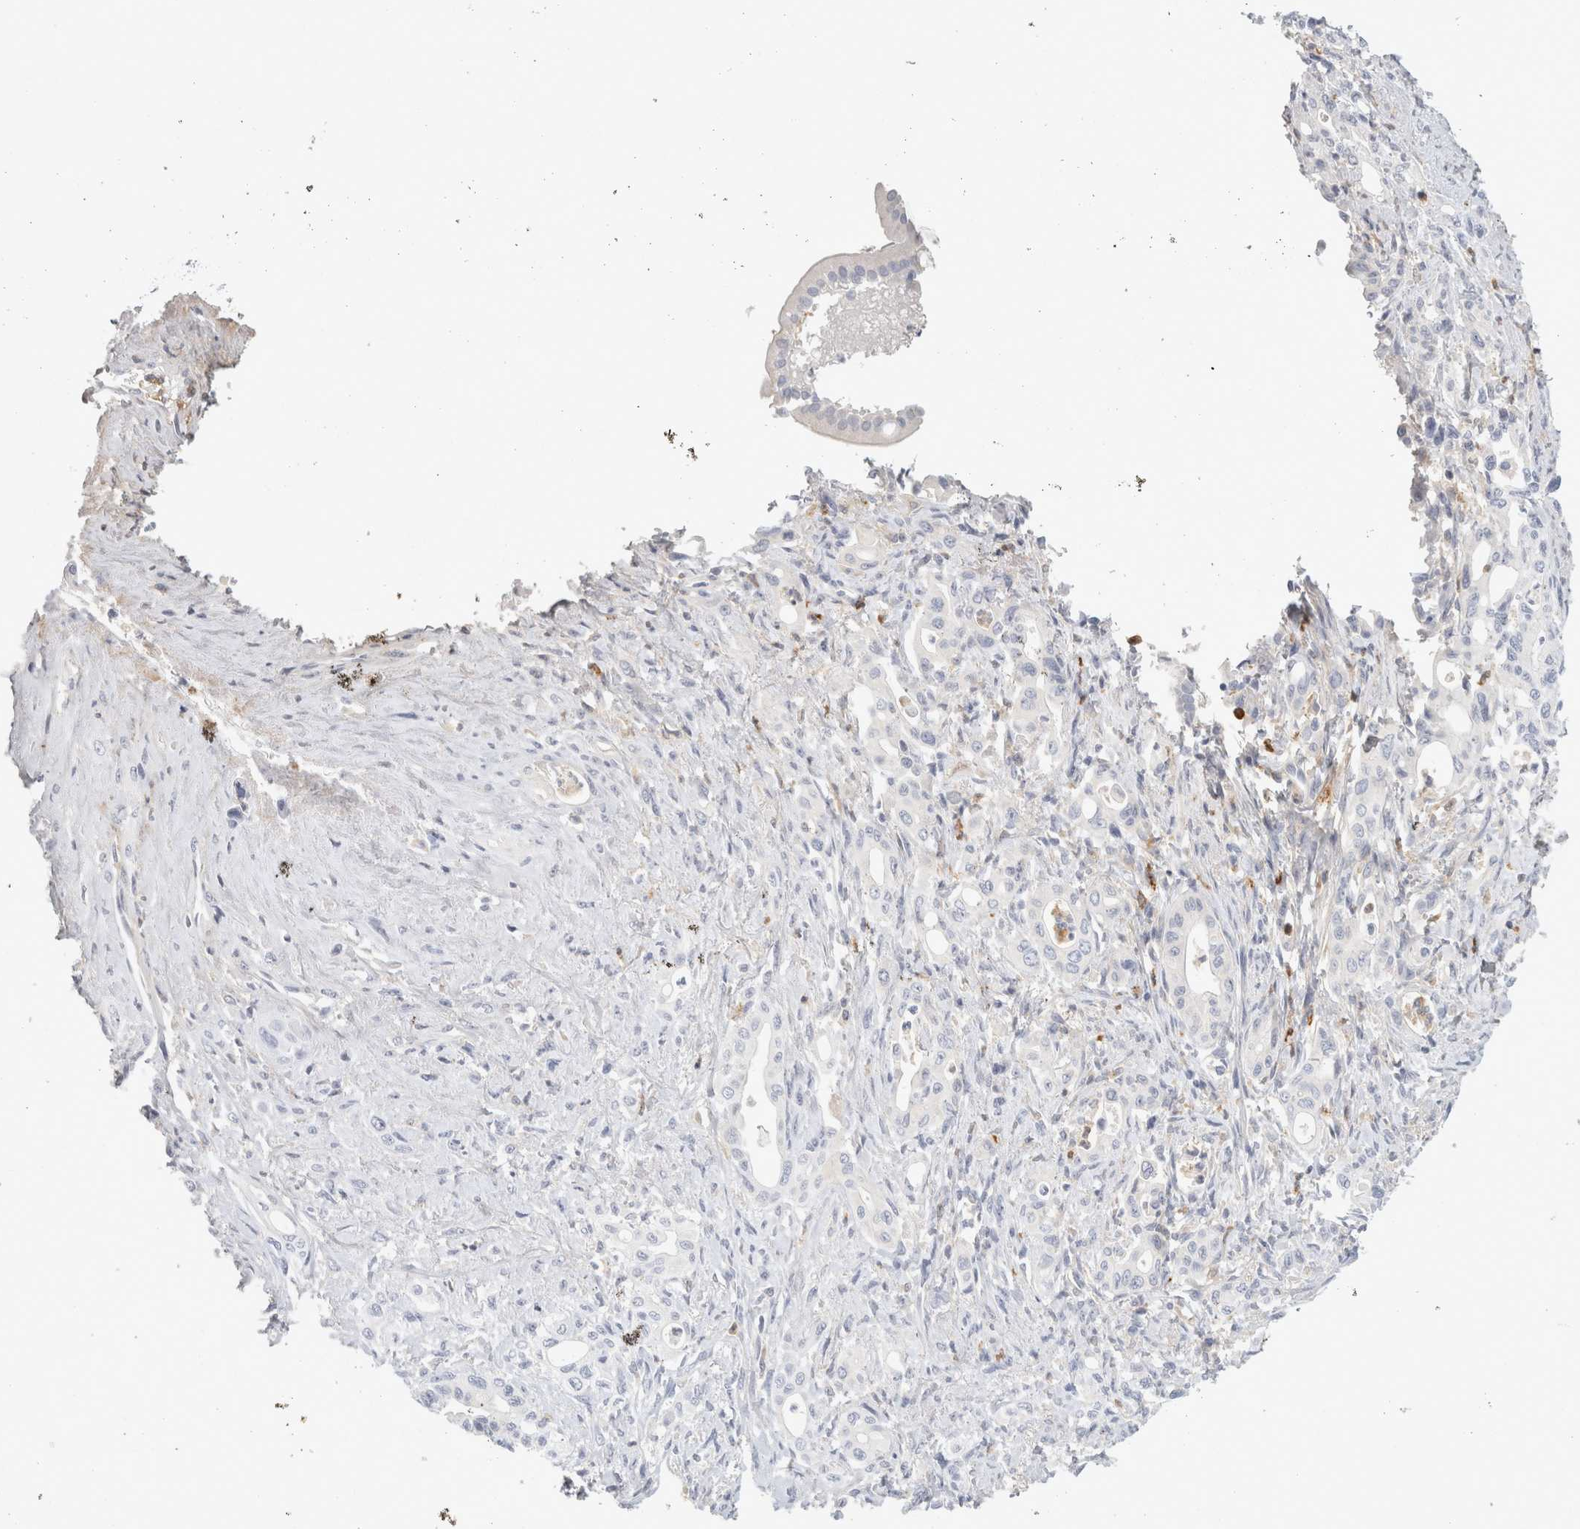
{"staining": {"intensity": "negative", "quantity": "none", "location": "none"}, "tissue": "pancreatic cancer", "cell_type": "Tumor cells", "image_type": "cancer", "snomed": [{"axis": "morphology", "description": "Adenocarcinoma, NOS"}, {"axis": "topography", "description": "Pancreas"}], "caption": "The IHC histopathology image has no significant positivity in tumor cells of adenocarcinoma (pancreatic) tissue.", "gene": "FGL2", "patient": {"sex": "male", "age": 58}}